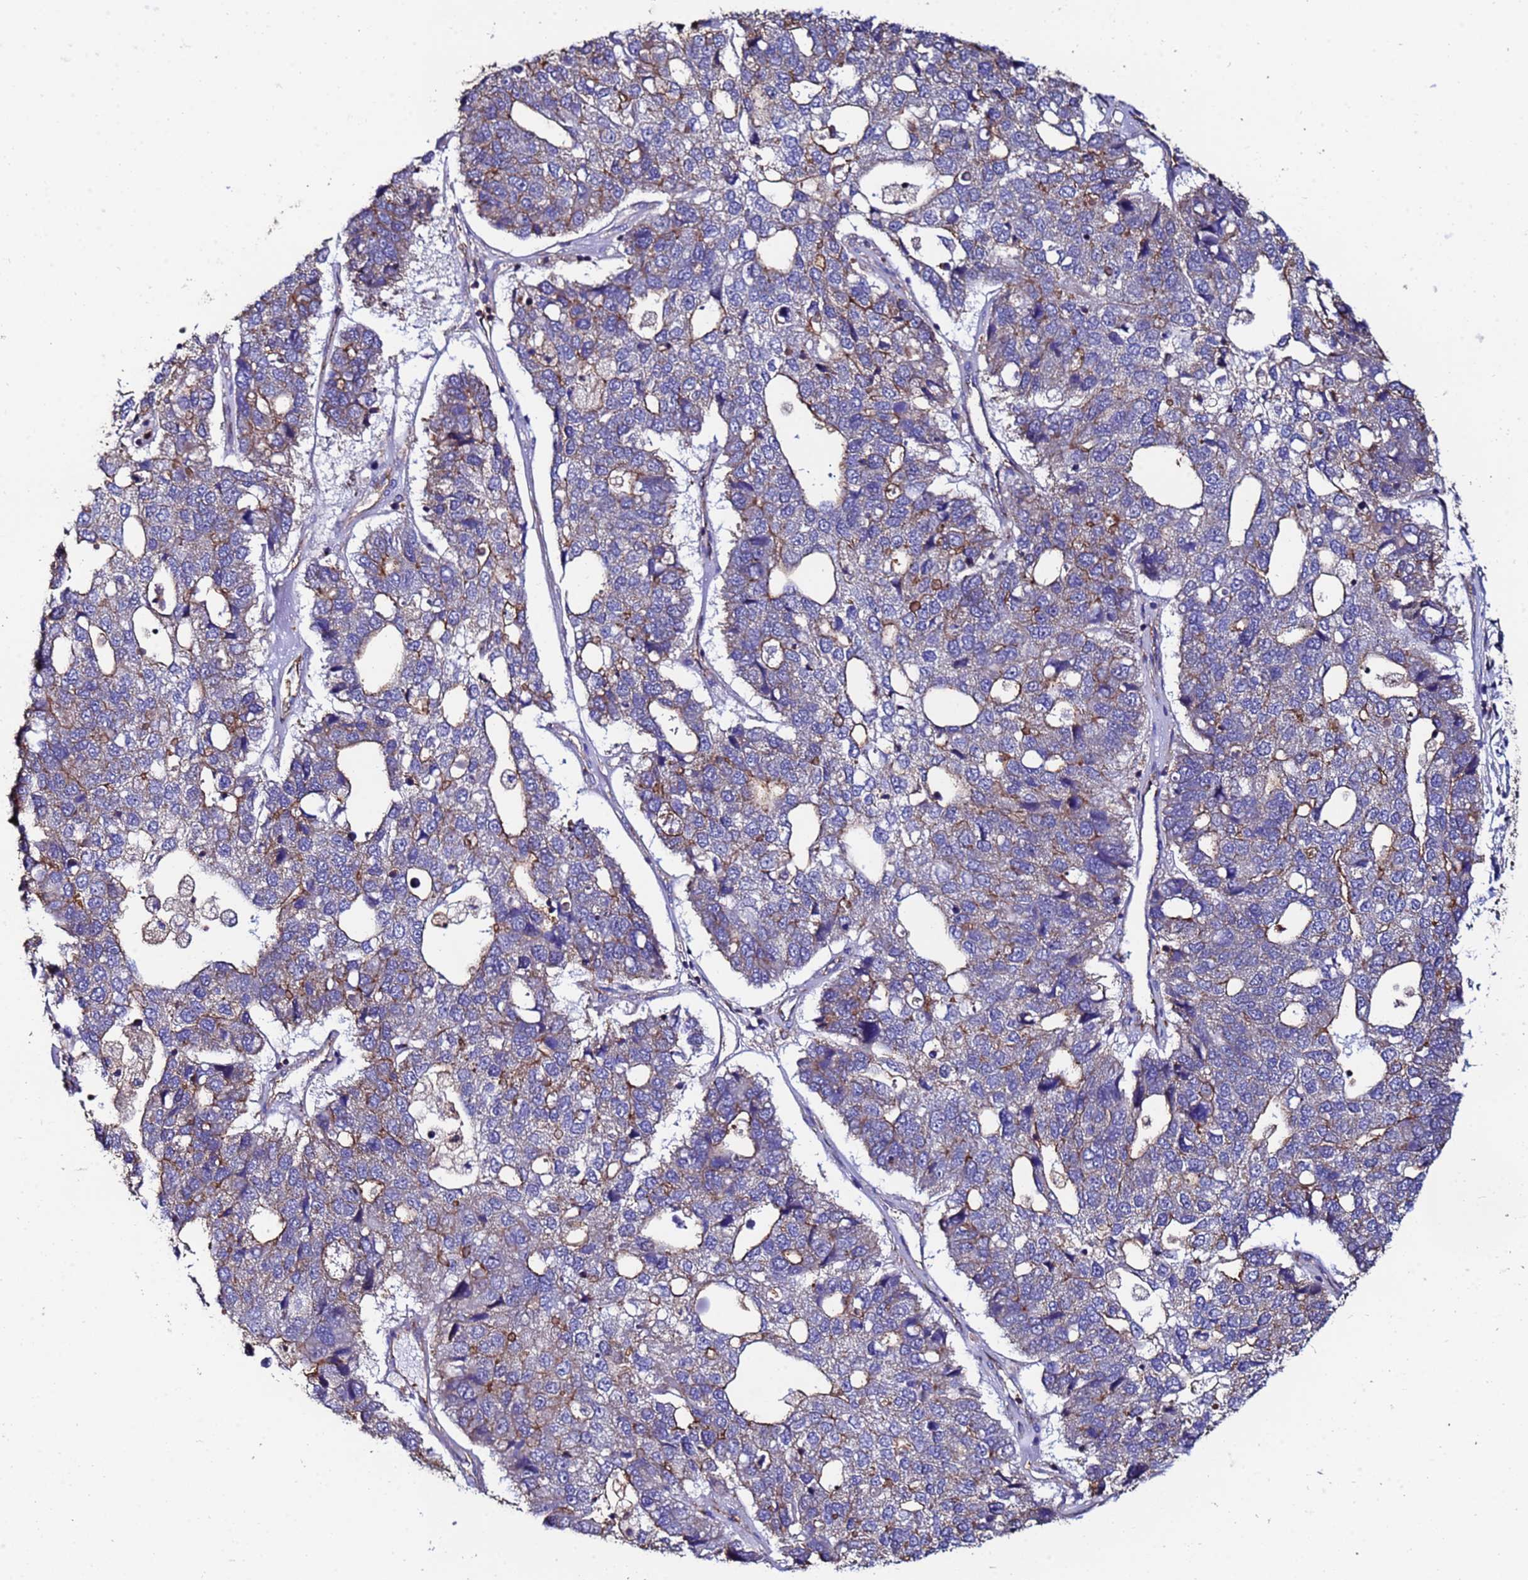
{"staining": {"intensity": "weak", "quantity": "25%-75%", "location": "cytoplasmic/membranous"}, "tissue": "pancreatic cancer", "cell_type": "Tumor cells", "image_type": "cancer", "snomed": [{"axis": "morphology", "description": "Adenocarcinoma, NOS"}, {"axis": "topography", "description": "Pancreas"}], "caption": "Approximately 25%-75% of tumor cells in pancreatic cancer reveal weak cytoplasmic/membranous protein expression as visualized by brown immunohistochemical staining.", "gene": "POTEE", "patient": {"sex": "female", "age": 61}}